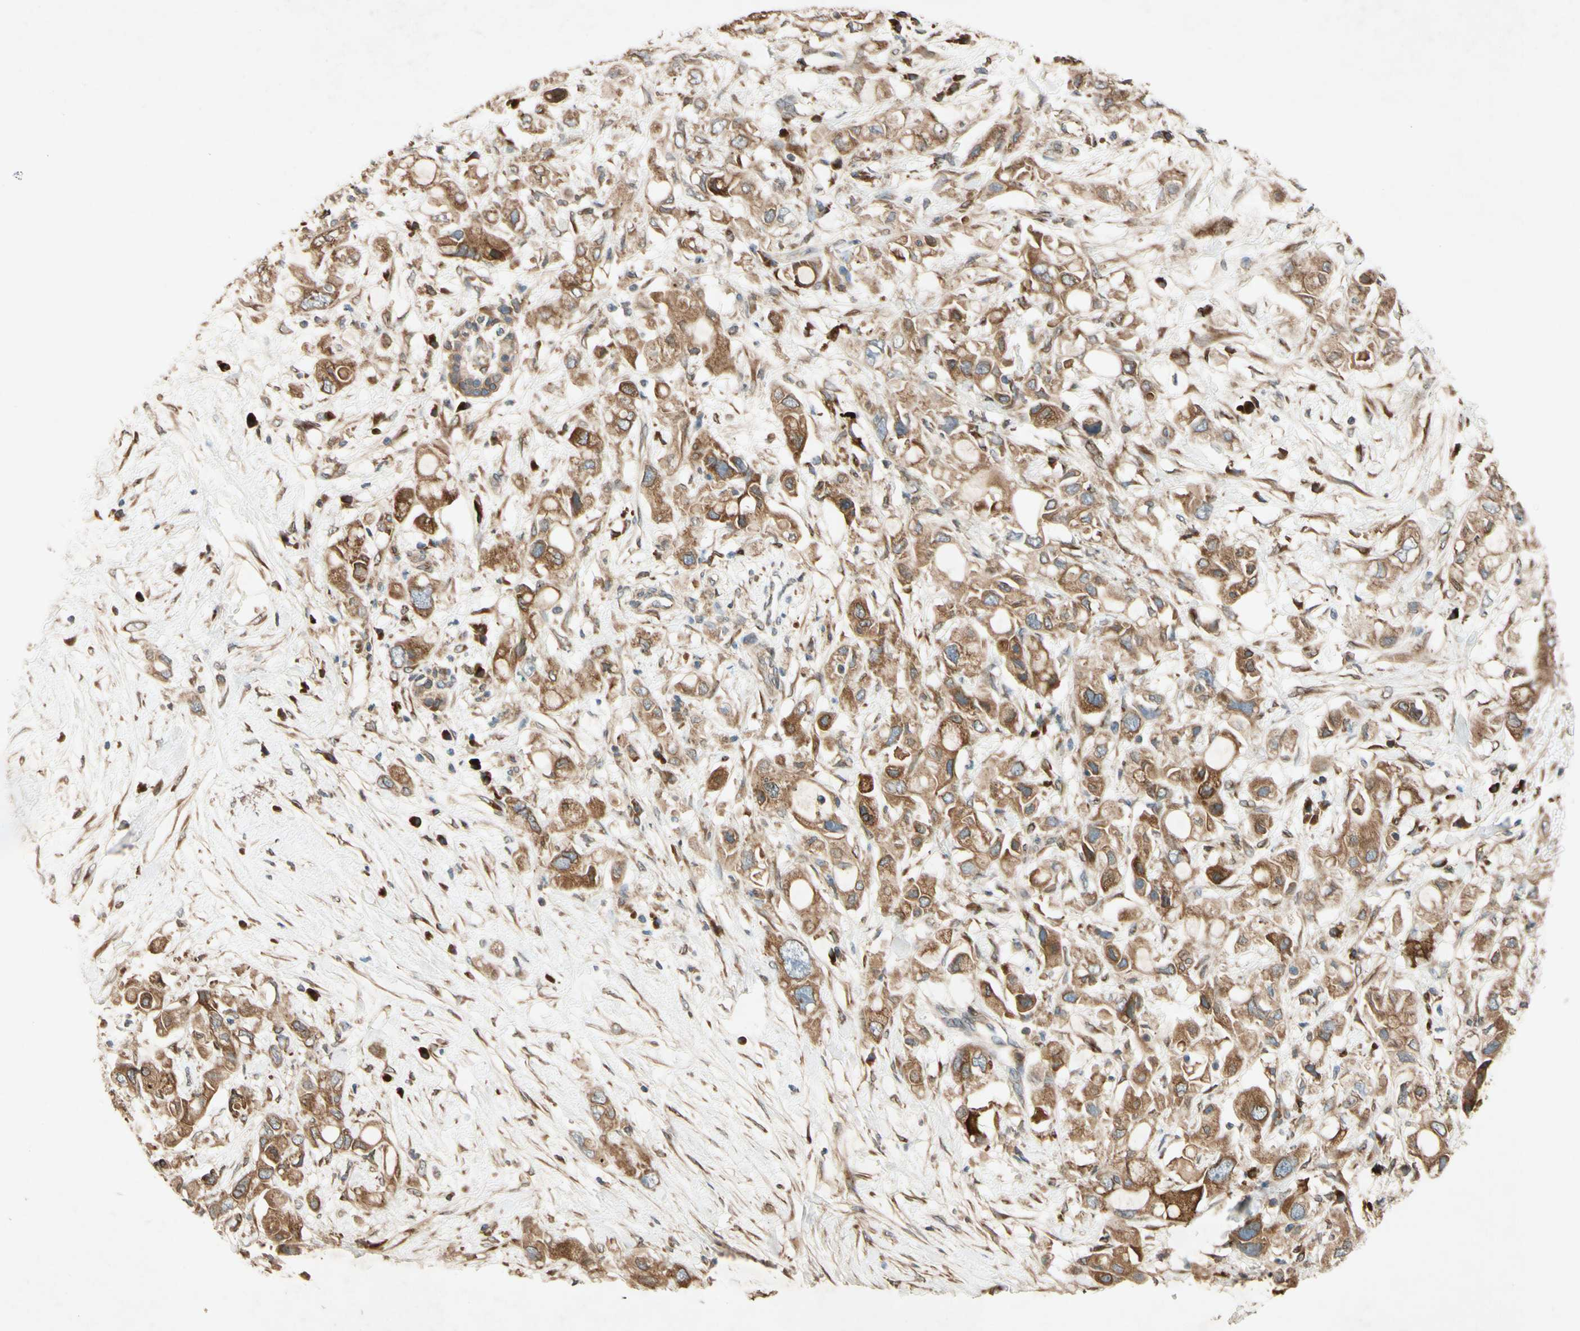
{"staining": {"intensity": "moderate", "quantity": ">75%", "location": "cytoplasmic/membranous,nuclear"}, "tissue": "pancreatic cancer", "cell_type": "Tumor cells", "image_type": "cancer", "snomed": [{"axis": "morphology", "description": "Adenocarcinoma, NOS"}, {"axis": "topography", "description": "Pancreas"}], "caption": "Pancreatic adenocarcinoma stained for a protein shows moderate cytoplasmic/membranous and nuclear positivity in tumor cells.", "gene": "PTPRU", "patient": {"sex": "female", "age": 56}}